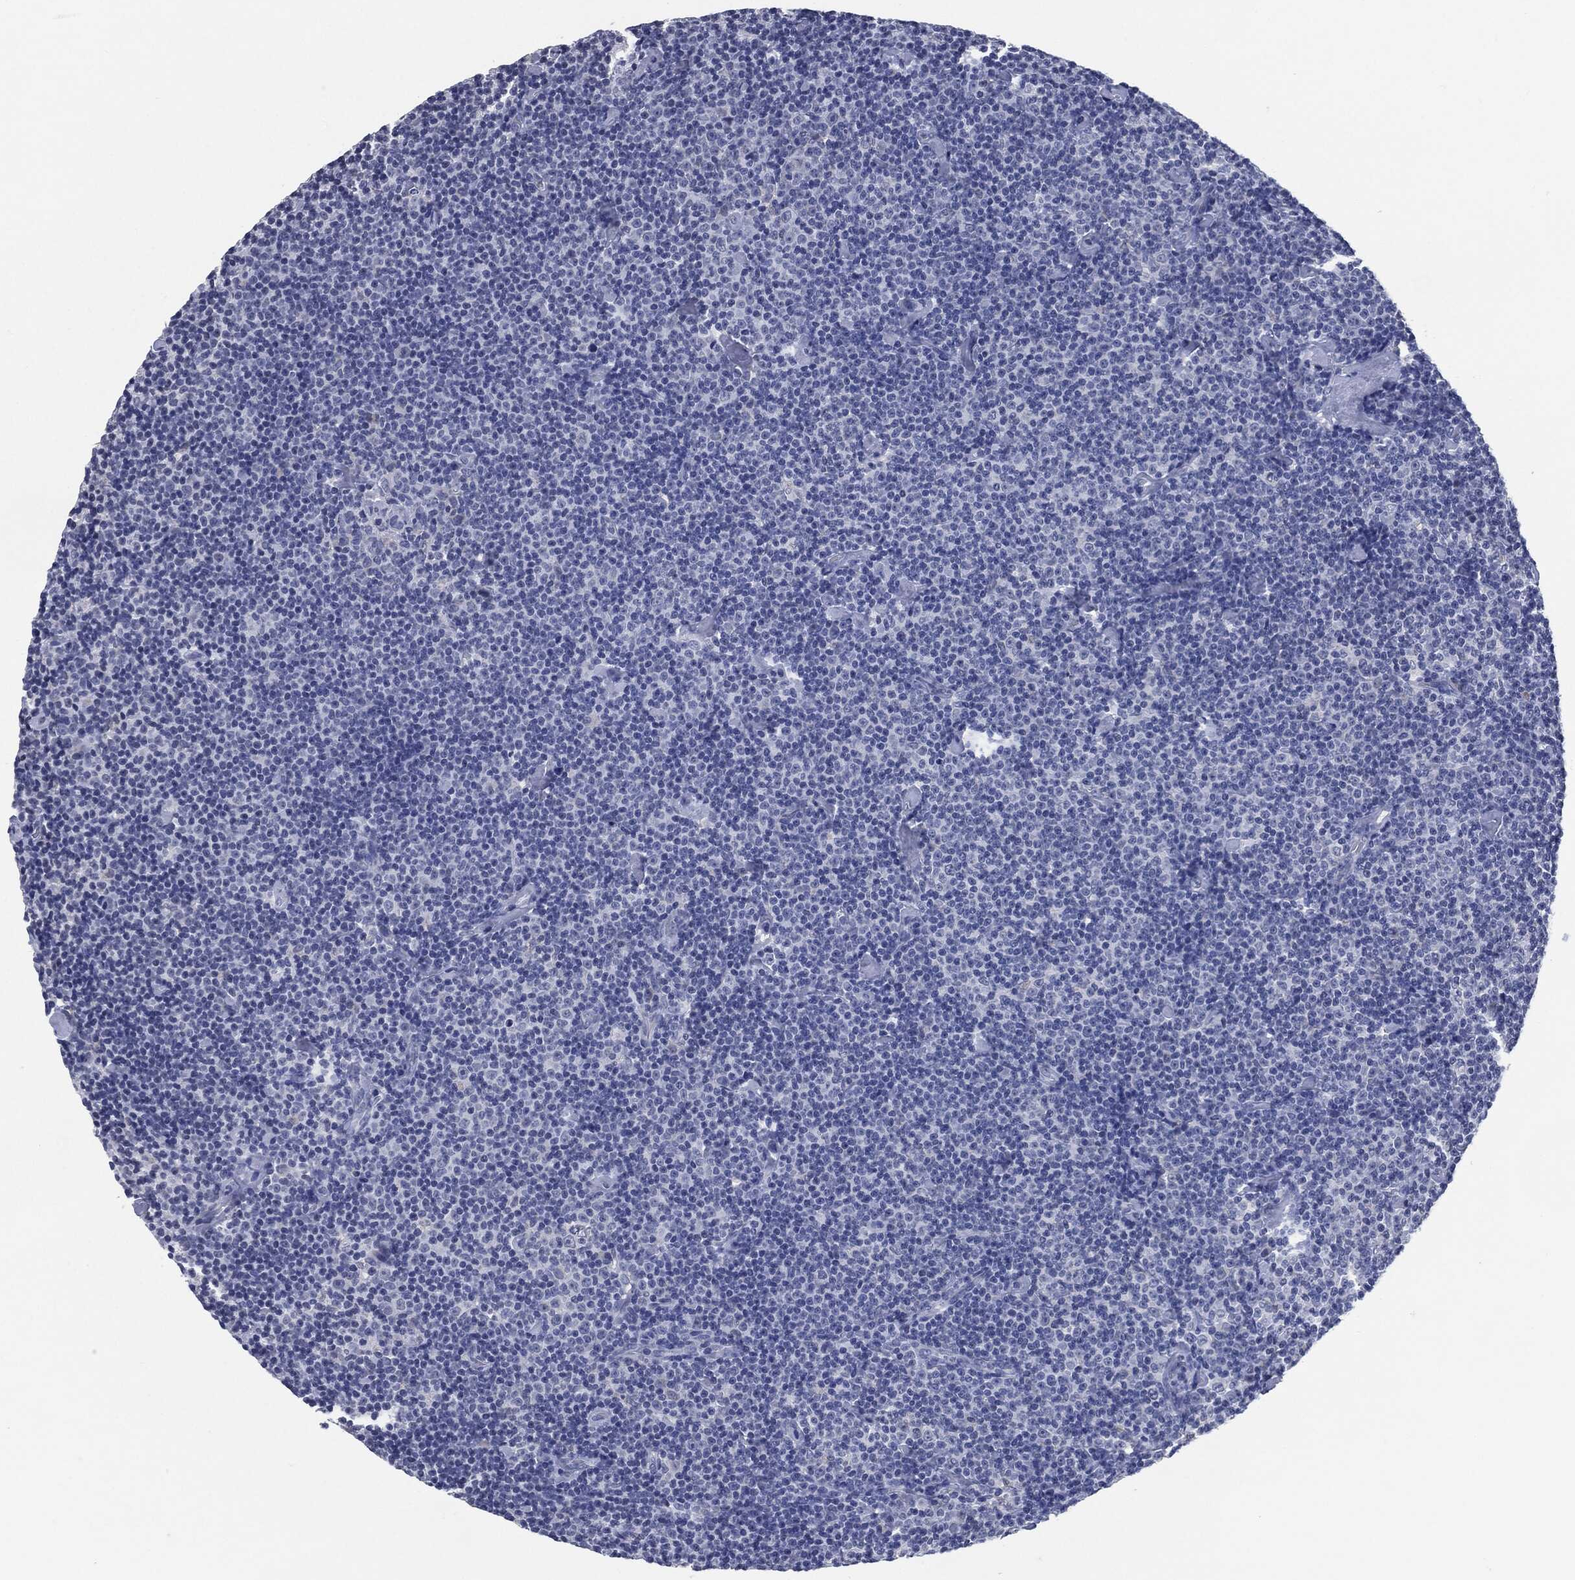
{"staining": {"intensity": "negative", "quantity": "none", "location": "none"}, "tissue": "lymphoma", "cell_type": "Tumor cells", "image_type": "cancer", "snomed": [{"axis": "morphology", "description": "Malignant lymphoma, non-Hodgkin's type, Low grade"}, {"axis": "topography", "description": "Lymph node"}], "caption": "Lymphoma was stained to show a protein in brown. There is no significant positivity in tumor cells. (DAB (3,3'-diaminobenzidine) immunohistochemistry (IHC) with hematoxylin counter stain).", "gene": "IL2RG", "patient": {"sex": "male", "age": 81}}